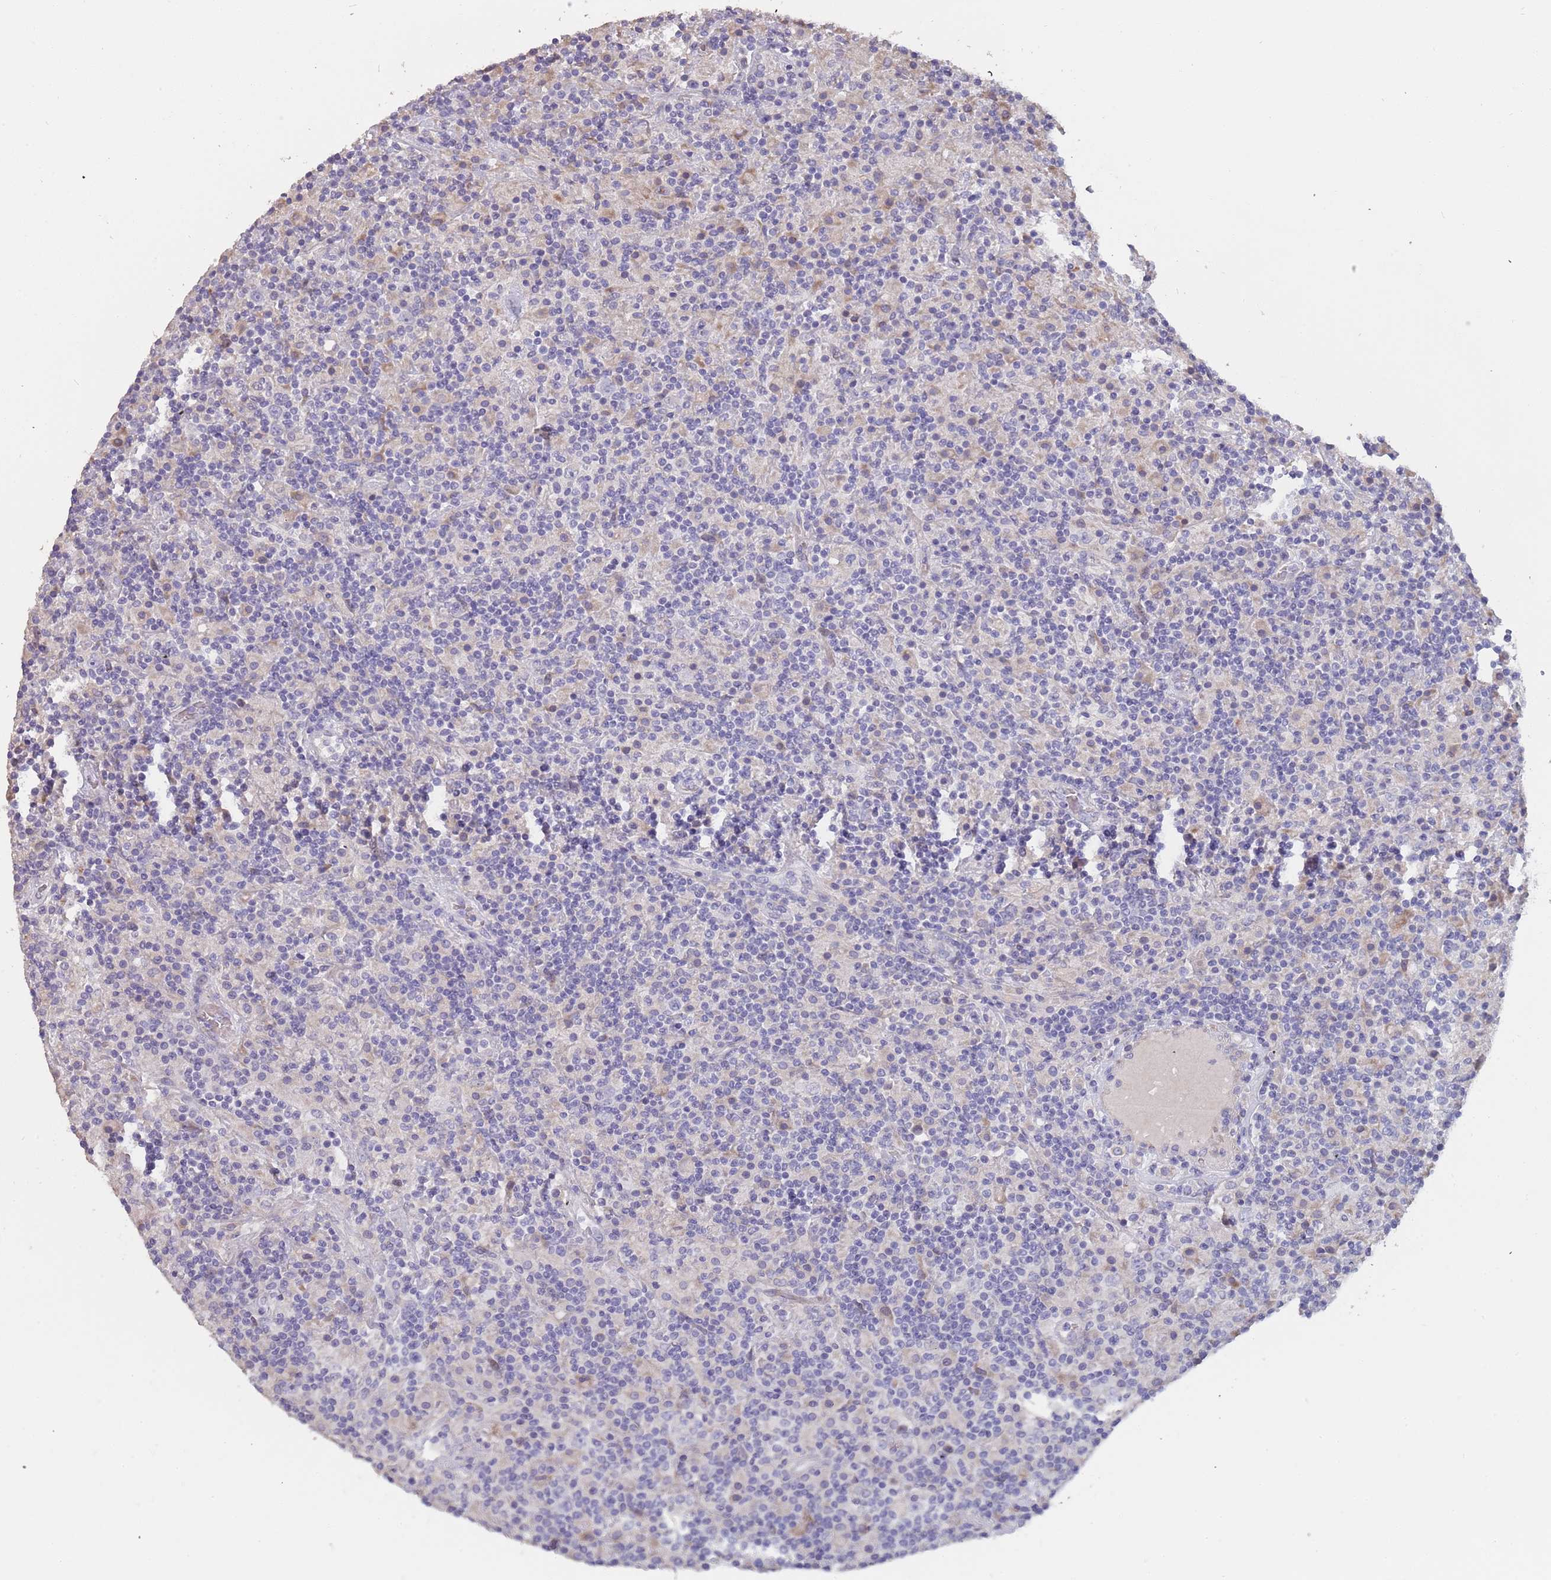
{"staining": {"intensity": "negative", "quantity": "none", "location": "none"}, "tissue": "lymphoma", "cell_type": "Tumor cells", "image_type": "cancer", "snomed": [{"axis": "morphology", "description": "Hodgkin's disease, NOS"}, {"axis": "topography", "description": "Lymph node"}], "caption": "Tumor cells are negative for brown protein staining in lymphoma. (DAB immunohistochemistry with hematoxylin counter stain).", "gene": "SUSD1", "patient": {"sex": "male", "age": 70}}